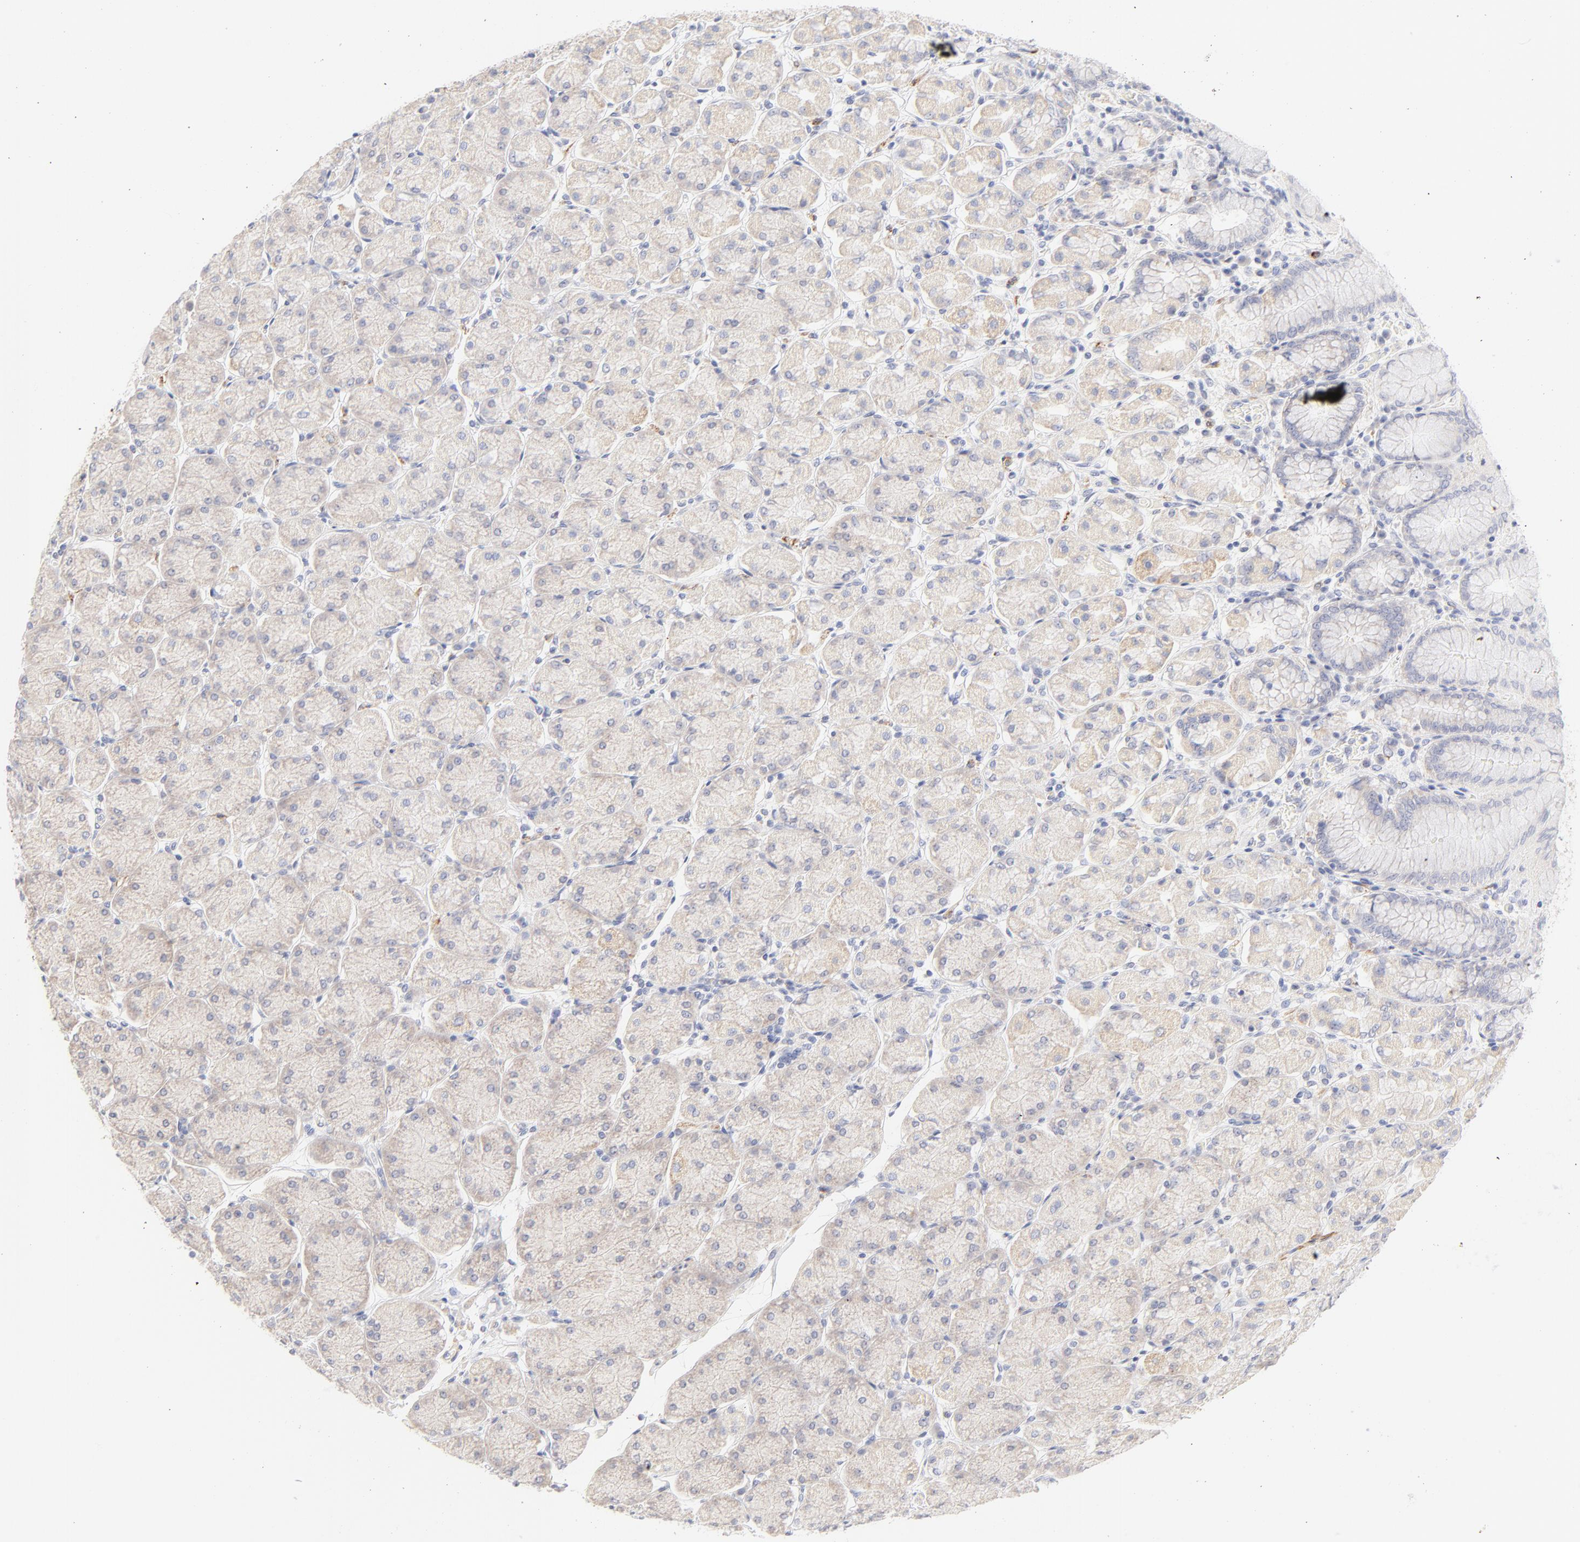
{"staining": {"intensity": "weak", "quantity": "25%-75%", "location": "cytoplasmic/membranous"}, "tissue": "stomach", "cell_type": "Glandular cells", "image_type": "normal", "snomed": [{"axis": "morphology", "description": "Normal tissue, NOS"}, {"axis": "topography", "description": "Stomach, upper"}, {"axis": "topography", "description": "Stomach"}], "caption": "IHC (DAB (3,3'-diaminobenzidine)) staining of normal human stomach displays weak cytoplasmic/membranous protein staining in approximately 25%-75% of glandular cells. Using DAB (brown) and hematoxylin (blue) stains, captured at high magnification using brightfield microscopy.", "gene": "NPNT", "patient": {"sex": "male", "age": 76}}